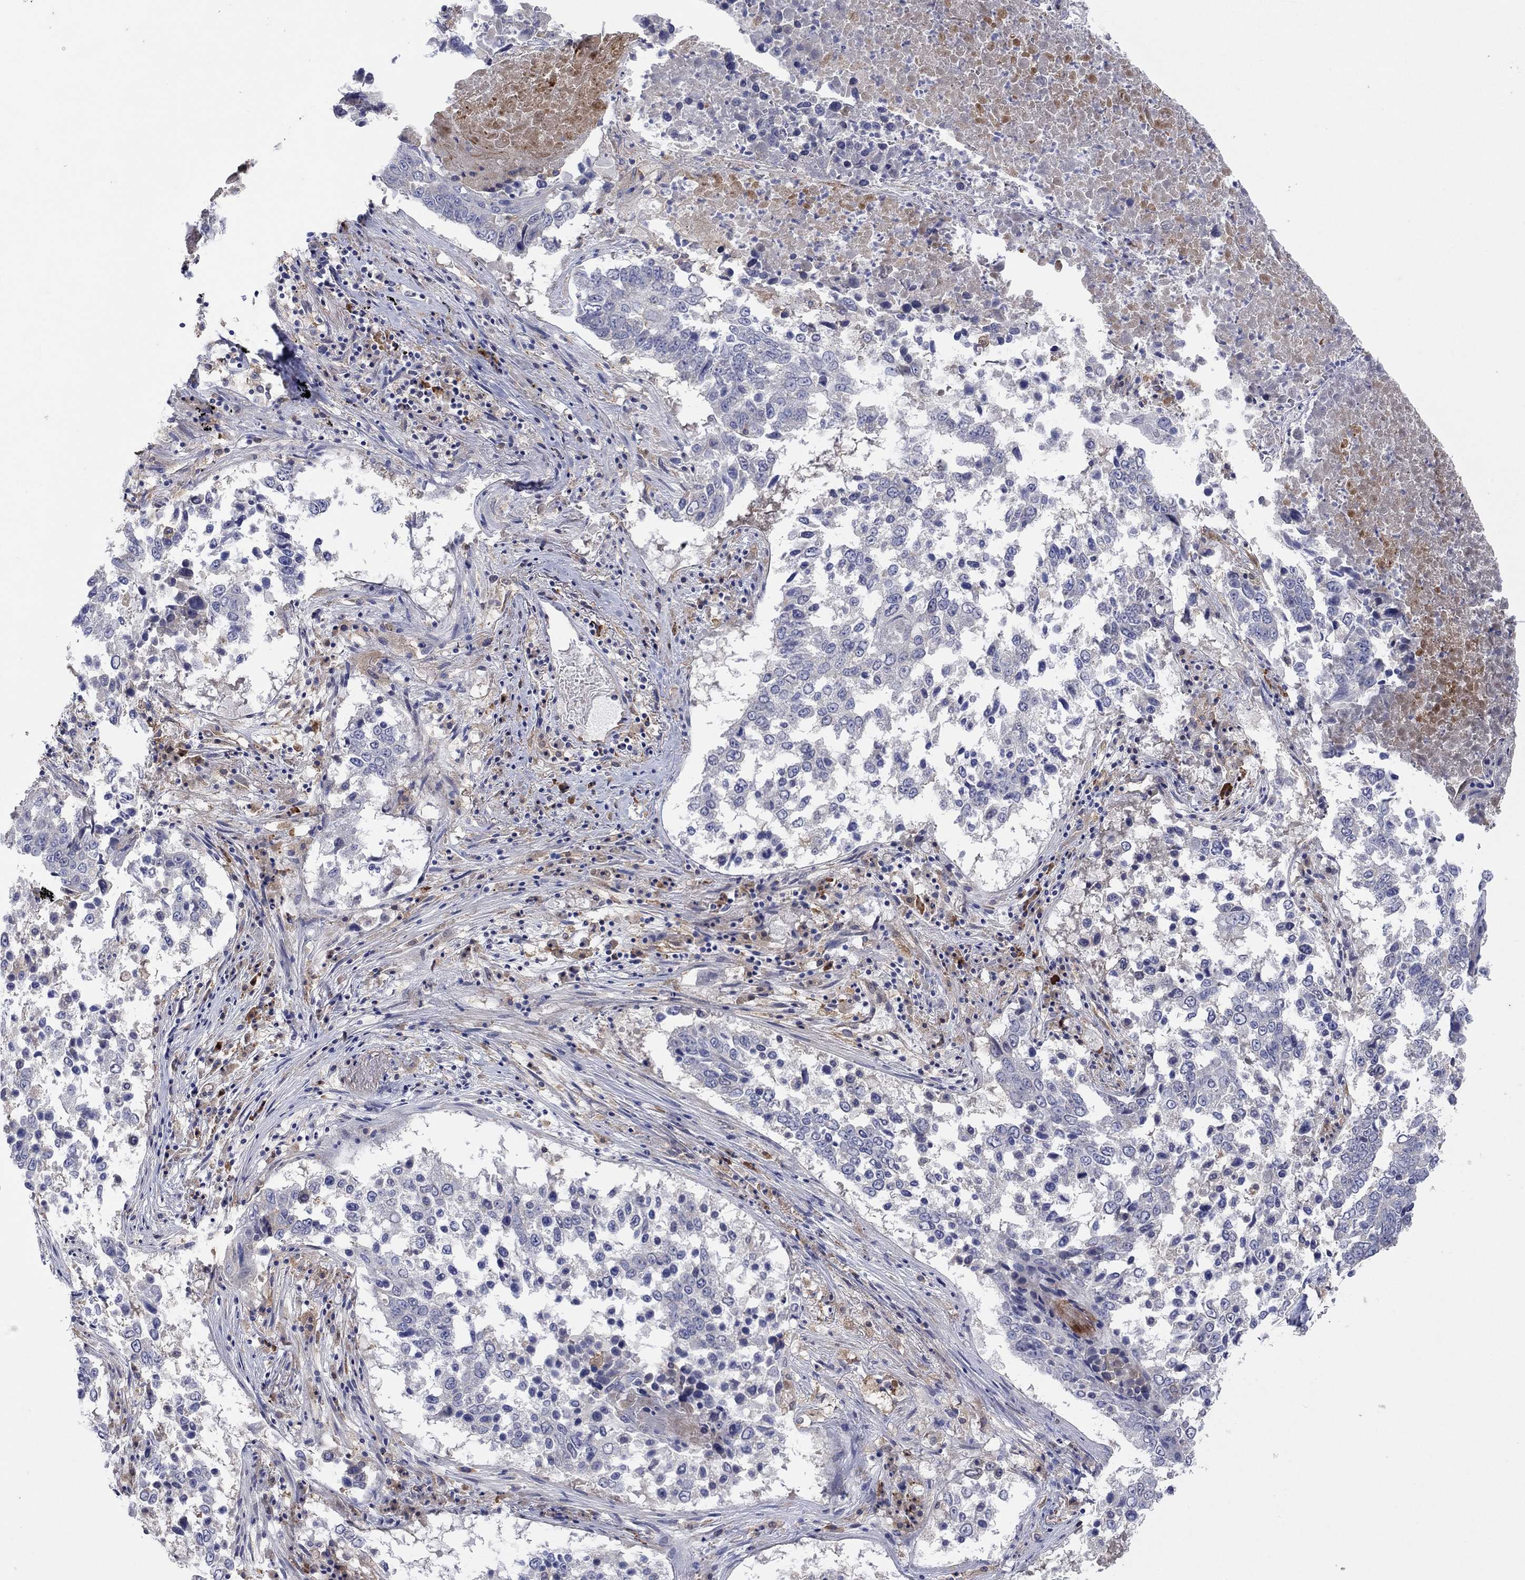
{"staining": {"intensity": "negative", "quantity": "none", "location": "none"}, "tissue": "lung cancer", "cell_type": "Tumor cells", "image_type": "cancer", "snomed": [{"axis": "morphology", "description": "Squamous cell carcinoma, NOS"}, {"axis": "topography", "description": "Lung"}], "caption": "A photomicrograph of lung cancer stained for a protein shows no brown staining in tumor cells. (Immunohistochemistry (ihc), brightfield microscopy, high magnification).", "gene": "PLCL2", "patient": {"sex": "male", "age": 82}}